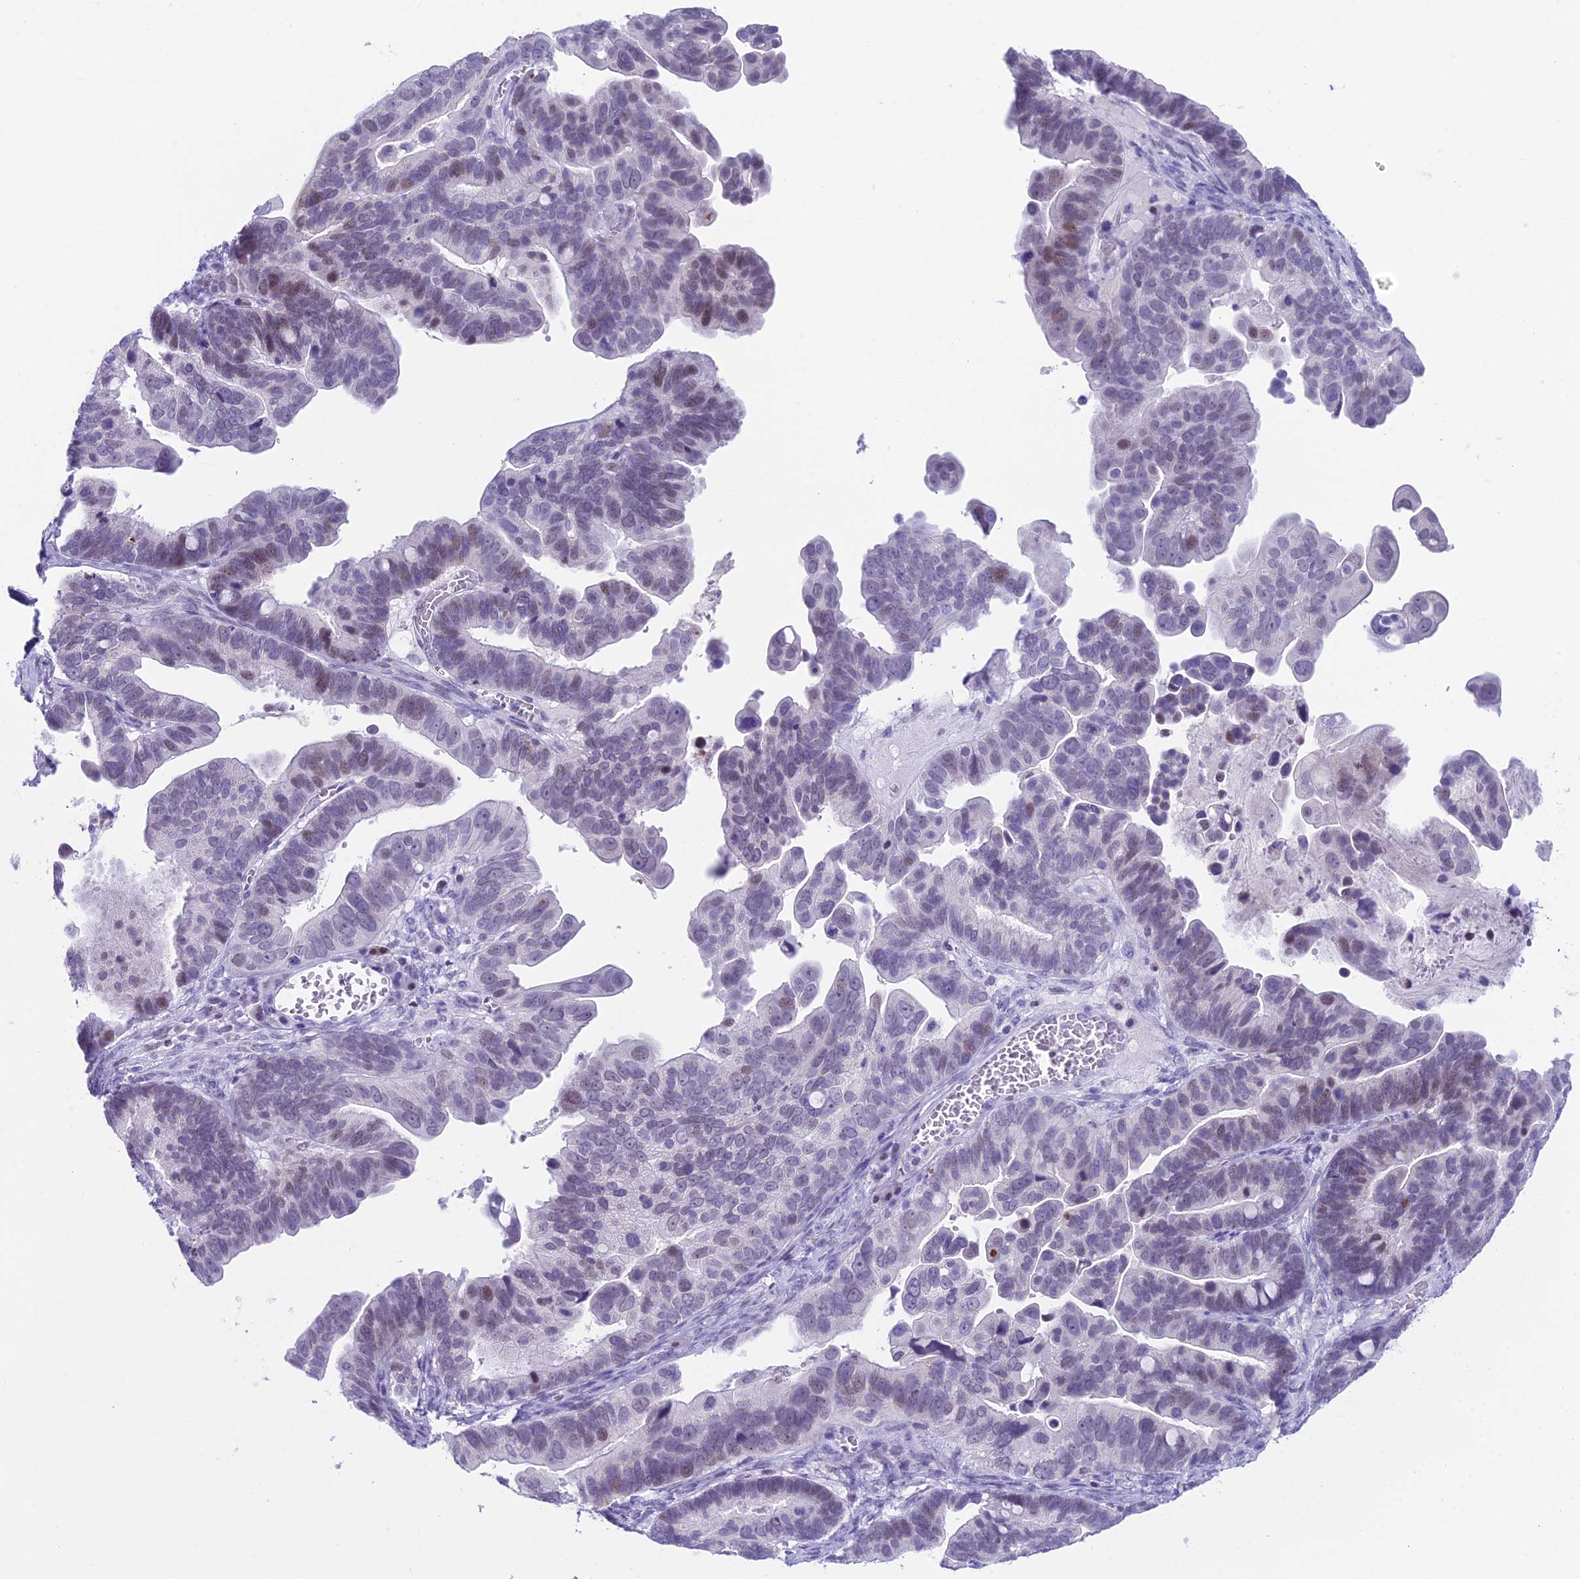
{"staining": {"intensity": "moderate", "quantity": "<25%", "location": "nuclear"}, "tissue": "ovarian cancer", "cell_type": "Tumor cells", "image_type": "cancer", "snomed": [{"axis": "morphology", "description": "Cystadenocarcinoma, serous, NOS"}, {"axis": "topography", "description": "Ovary"}], "caption": "Moderate nuclear staining is identified in about <25% of tumor cells in serous cystadenocarcinoma (ovarian).", "gene": "CC2D2A", "patient": {"sex": "female", "age": 56}}